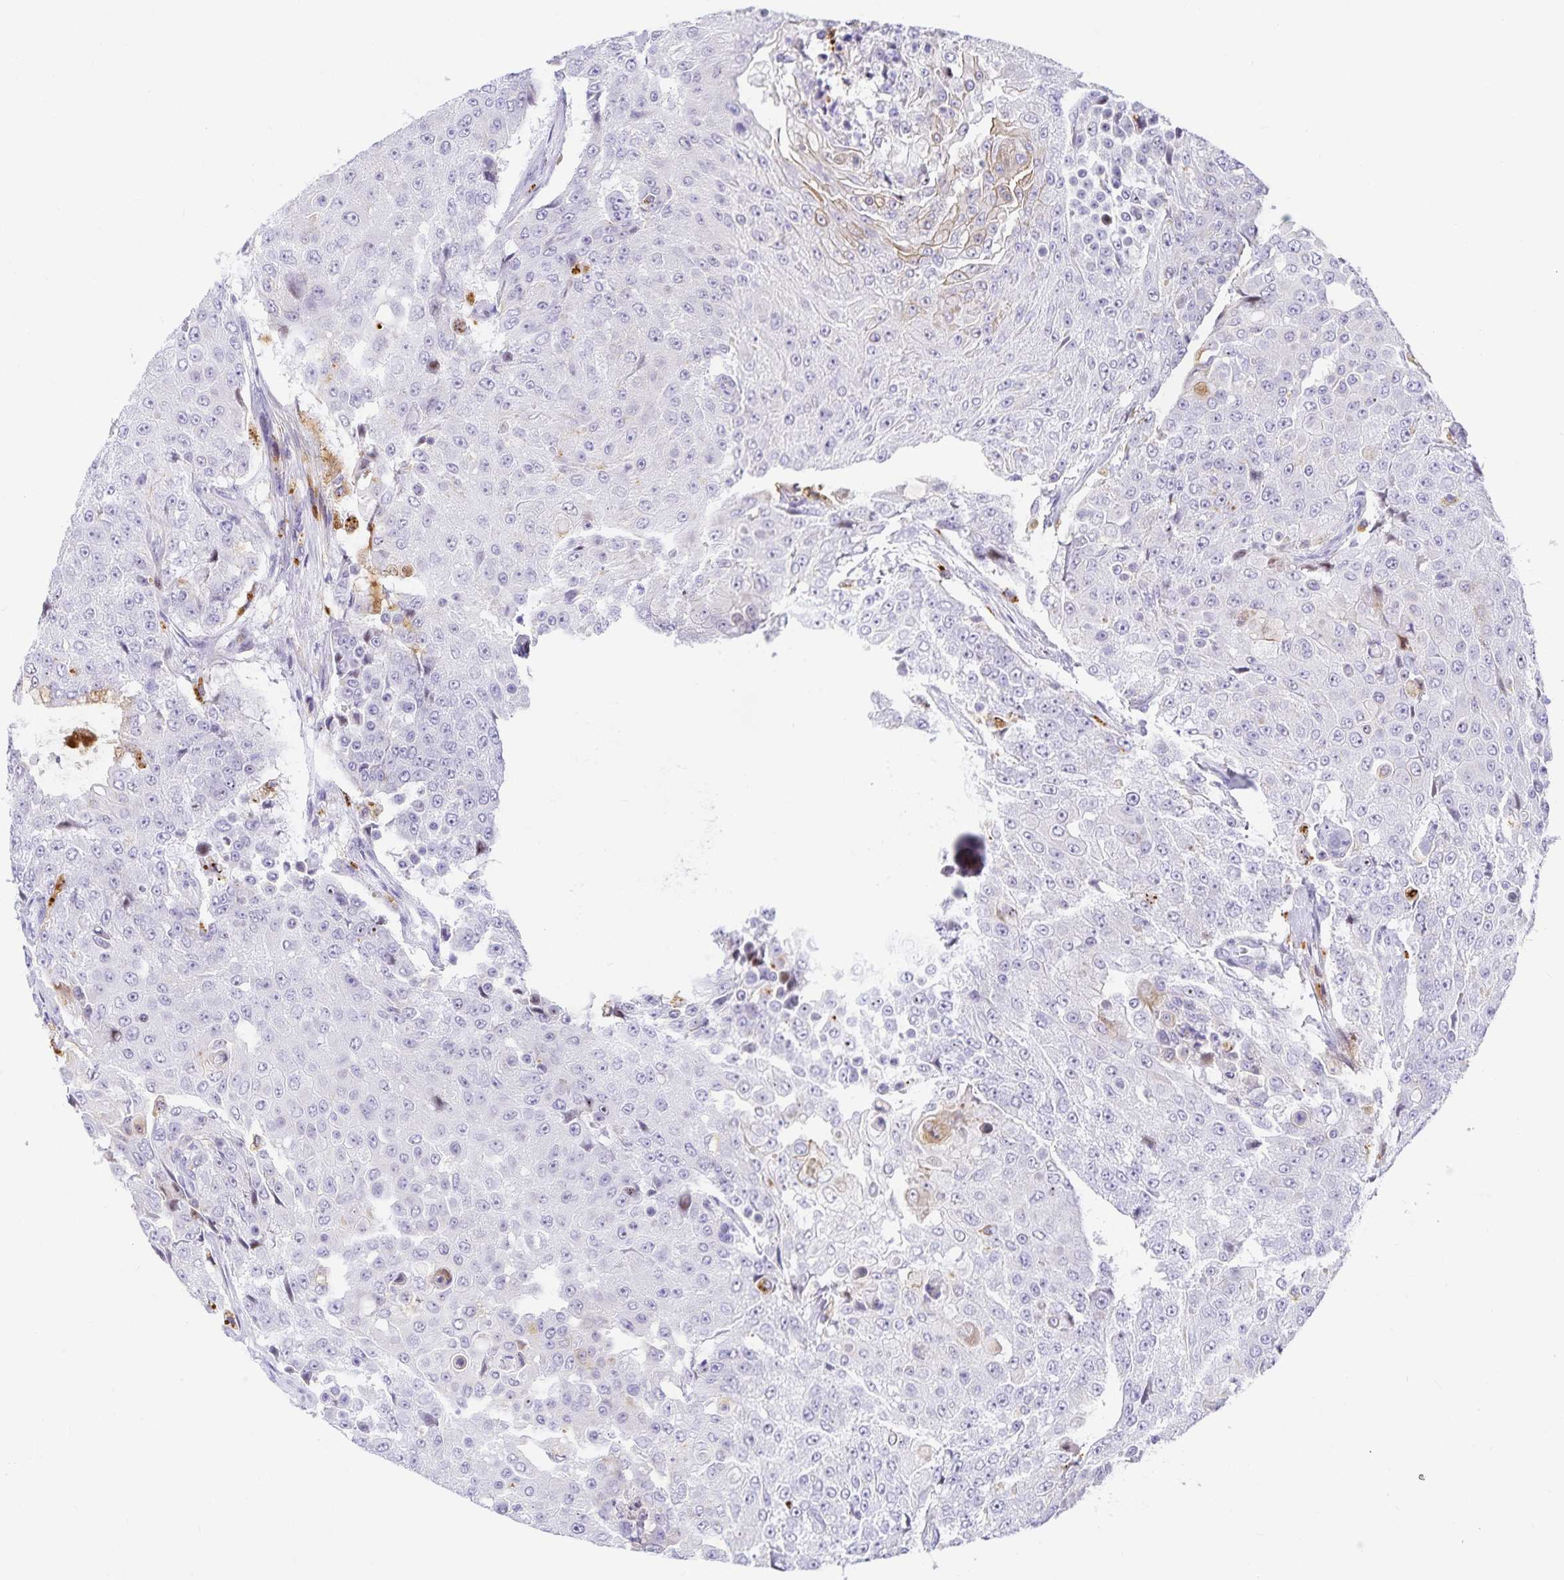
{"staining": {"intensity": "negative", "quantity": "none", "location": "none"}, "tissue": "urothelial cancer", "cell_type": "Tumor cells", "image_type": "cancer", "snomed": [{"axis": "morphology", "description": "Urothelial carcinoma, High grade"}, {"axis": "topography", "description": "Urinary bladder"}], "caption": "The photomicrograph demonstrates no significant positivity in tumor cells of urothelial cancer.", "gene": "KBTBD13", "patient": {"sex": "female", "age": 63}}